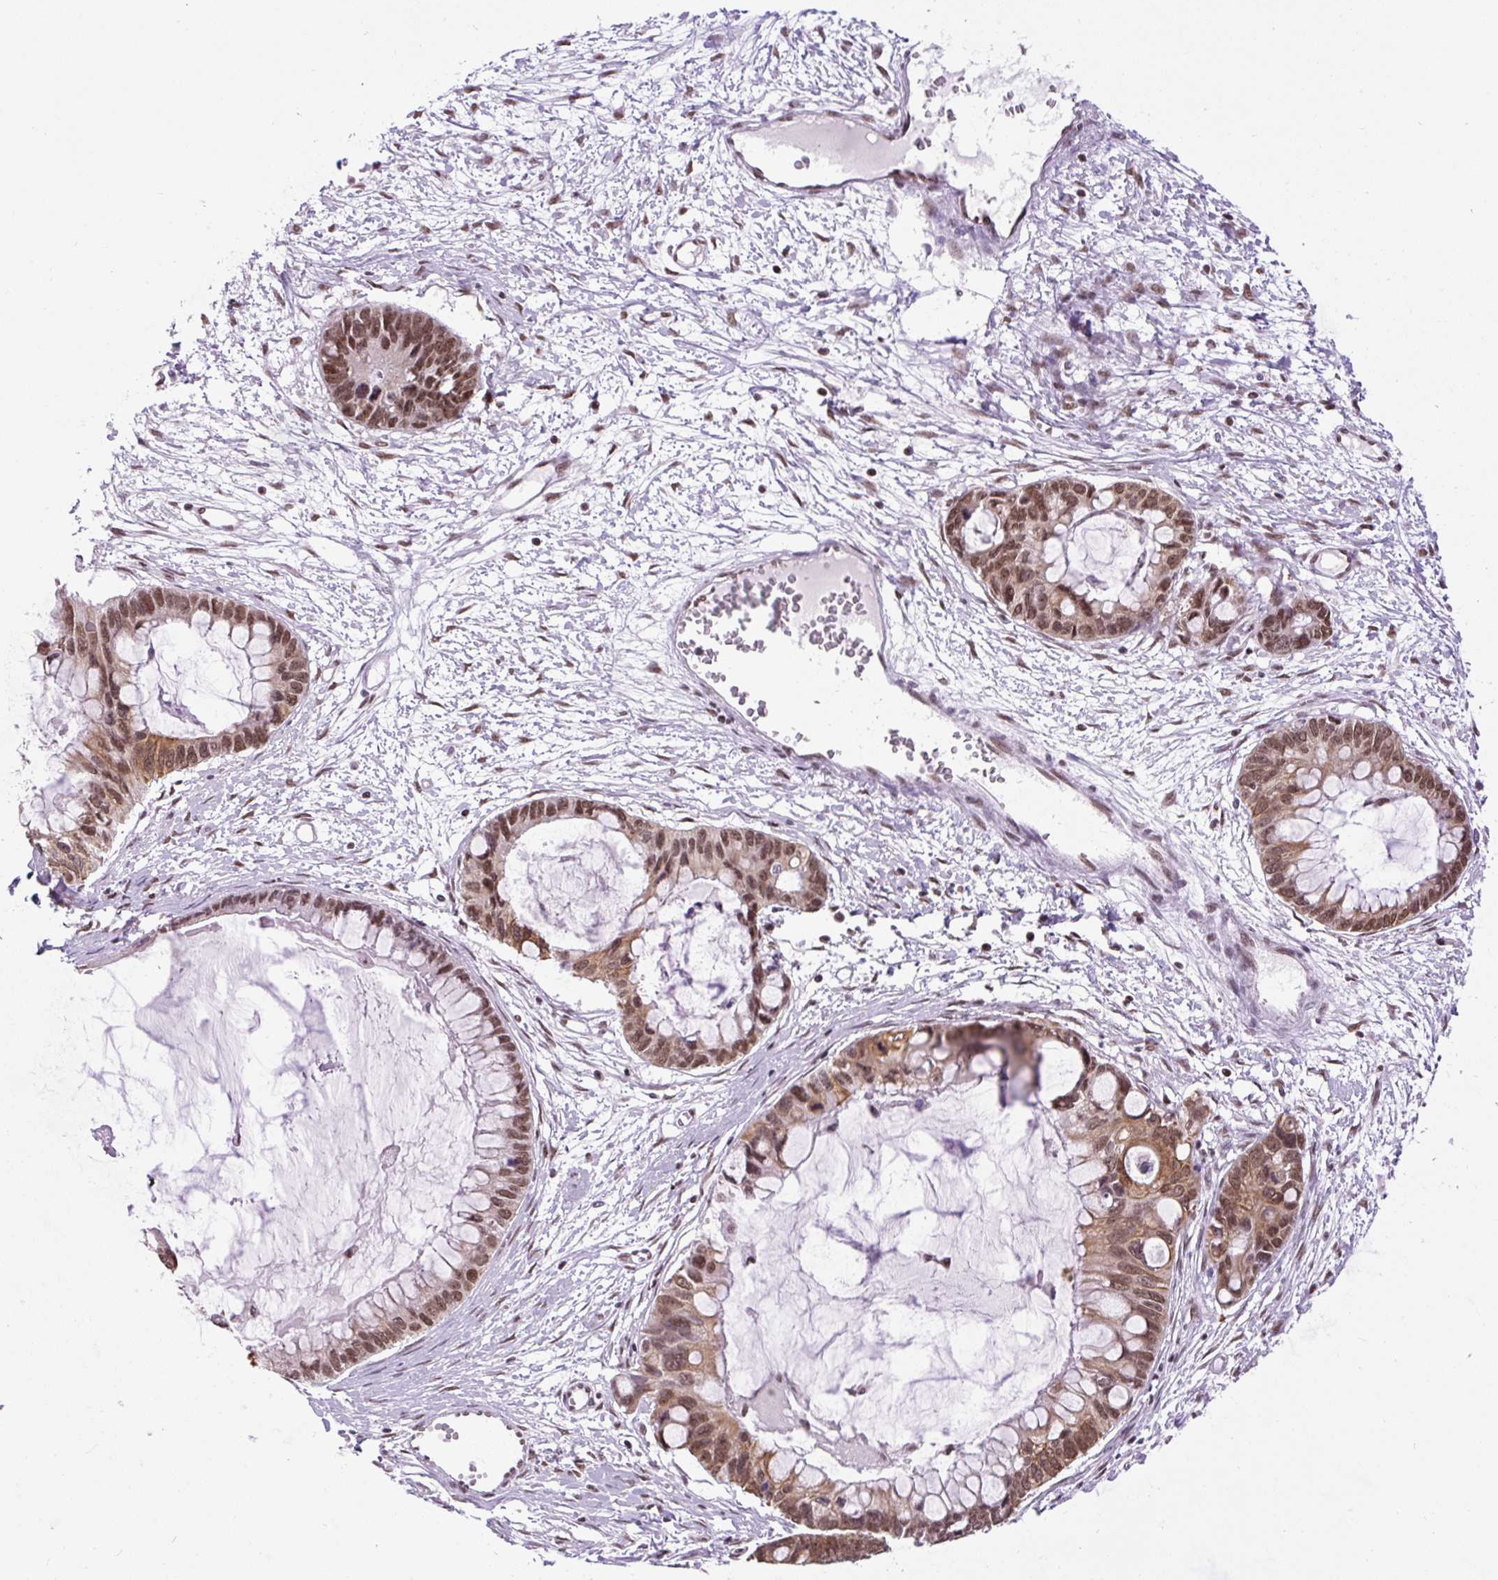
{"staining": {"intensity": "moderate", "quantity": ">75%", "location": "cytoplasmic/membranous,nuclear"}, "tissue": "ovarian cancer", "cell_type": "Tumor cells", "image_type": "cancer", "snomed": [{"axis": "morphology", "description": "Cystadenocarcinoma, mucinous, NOS"}, {"axis": "topography", "description": "Ovary"}], "caption": "Immunohistochemical staining of ovarian cancer shows medium levels of moderate cytoplasmic/membranous and nuclear expression in approximately >75% of tumor cells. (IHC, brightfield microscopy, high magnification).", "gene": "ZNF672", "patient": {"sex": "female", "age": 63}}